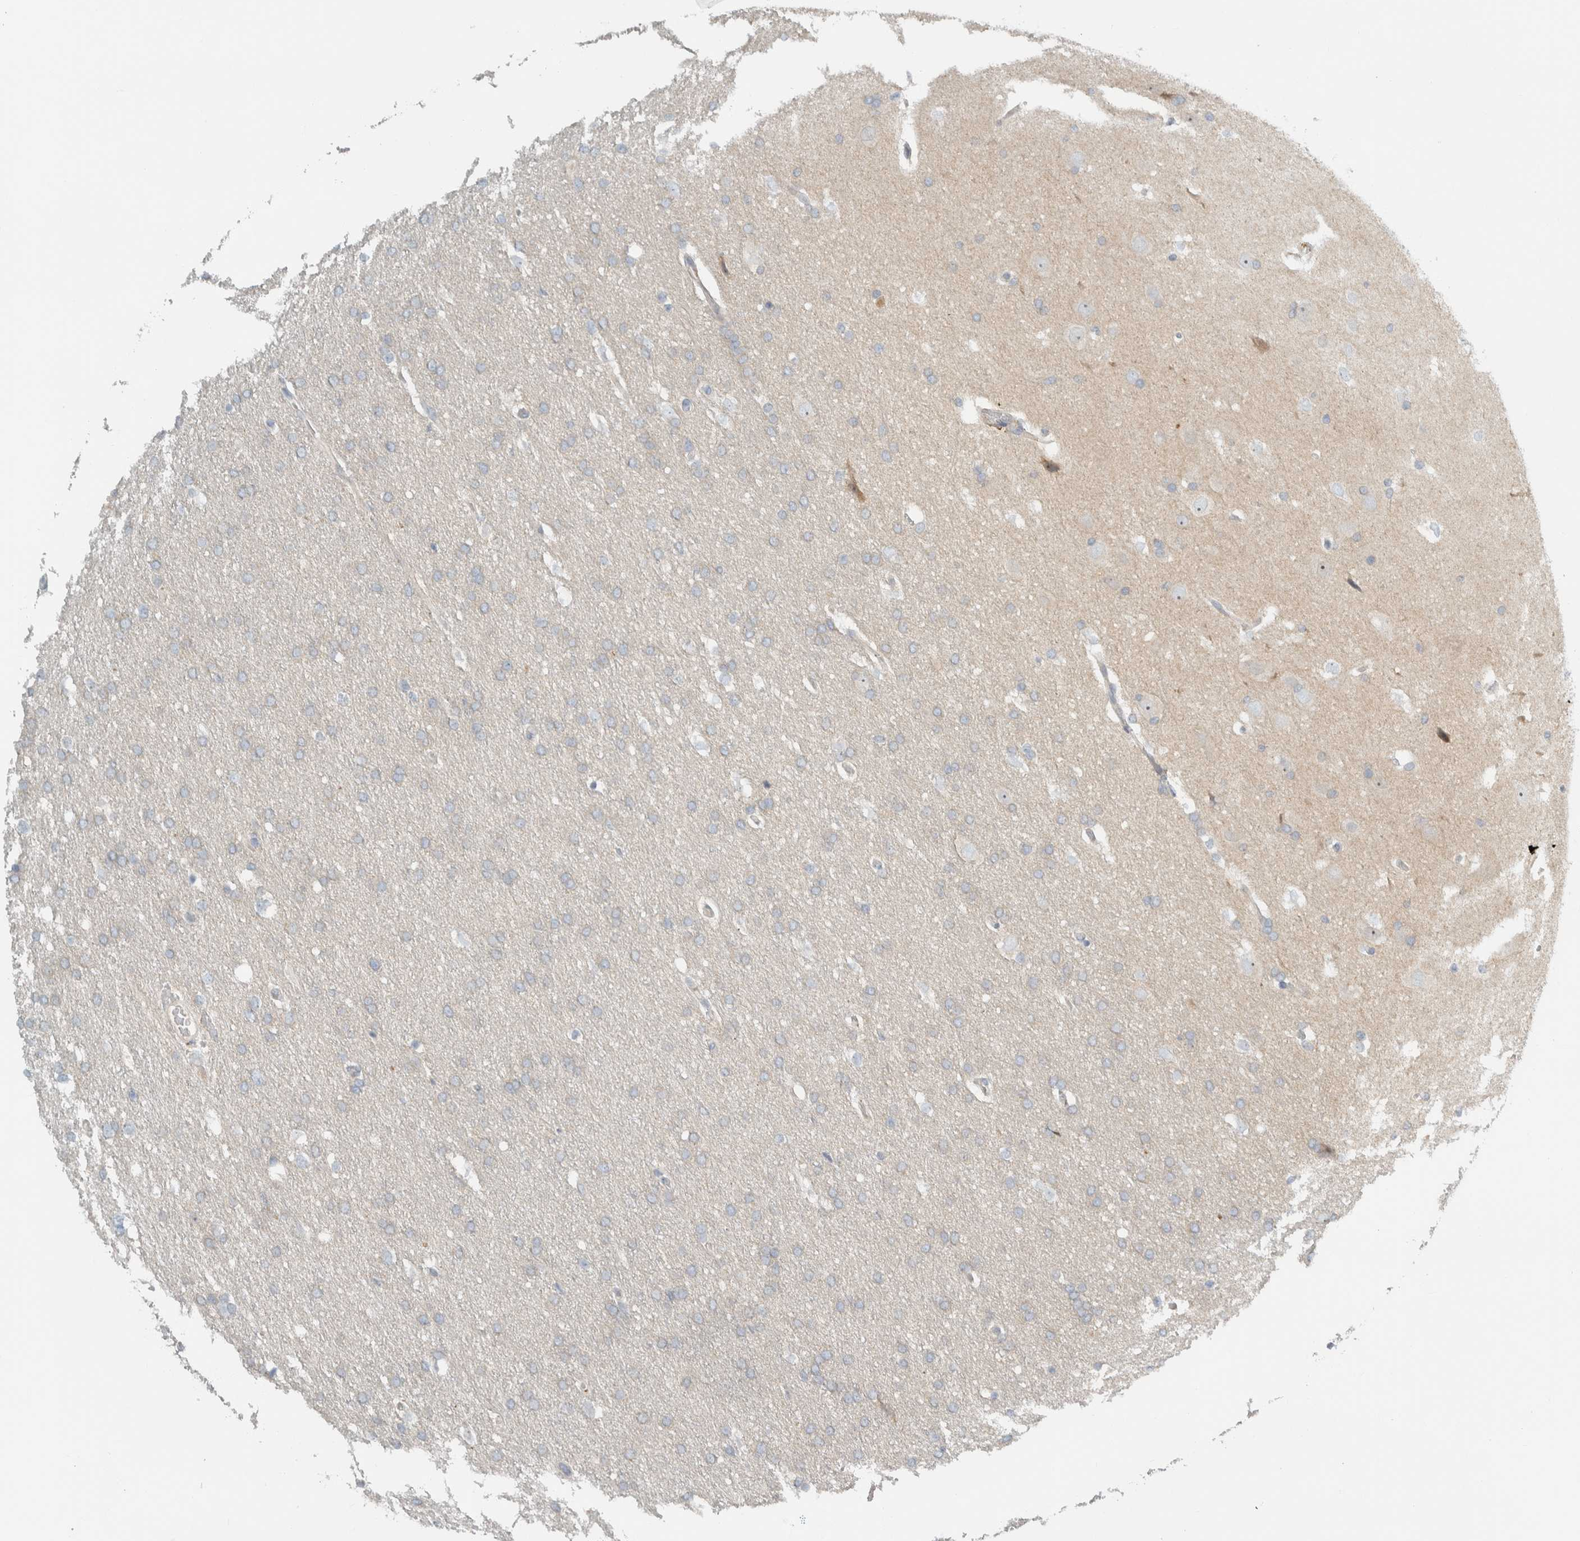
{"staining": {"intensity": "negative", "quantity": "none", "location": "none"}, "tissue": "glioma", "cell_type": "Tumor cells", "image_type": "cancer", "snomed": [{"axis": "morphology", "description": "Glioma, malignant, Low grade"}, {"axis": "topography", "description": "Brain"}], "caption": "The immunohistochemistry (IHC) photomicrograph has no significant positivity in tumor cells of glioma tissue.", "gene": "HGS", "patient": {"sex": "female", "age": 37}}